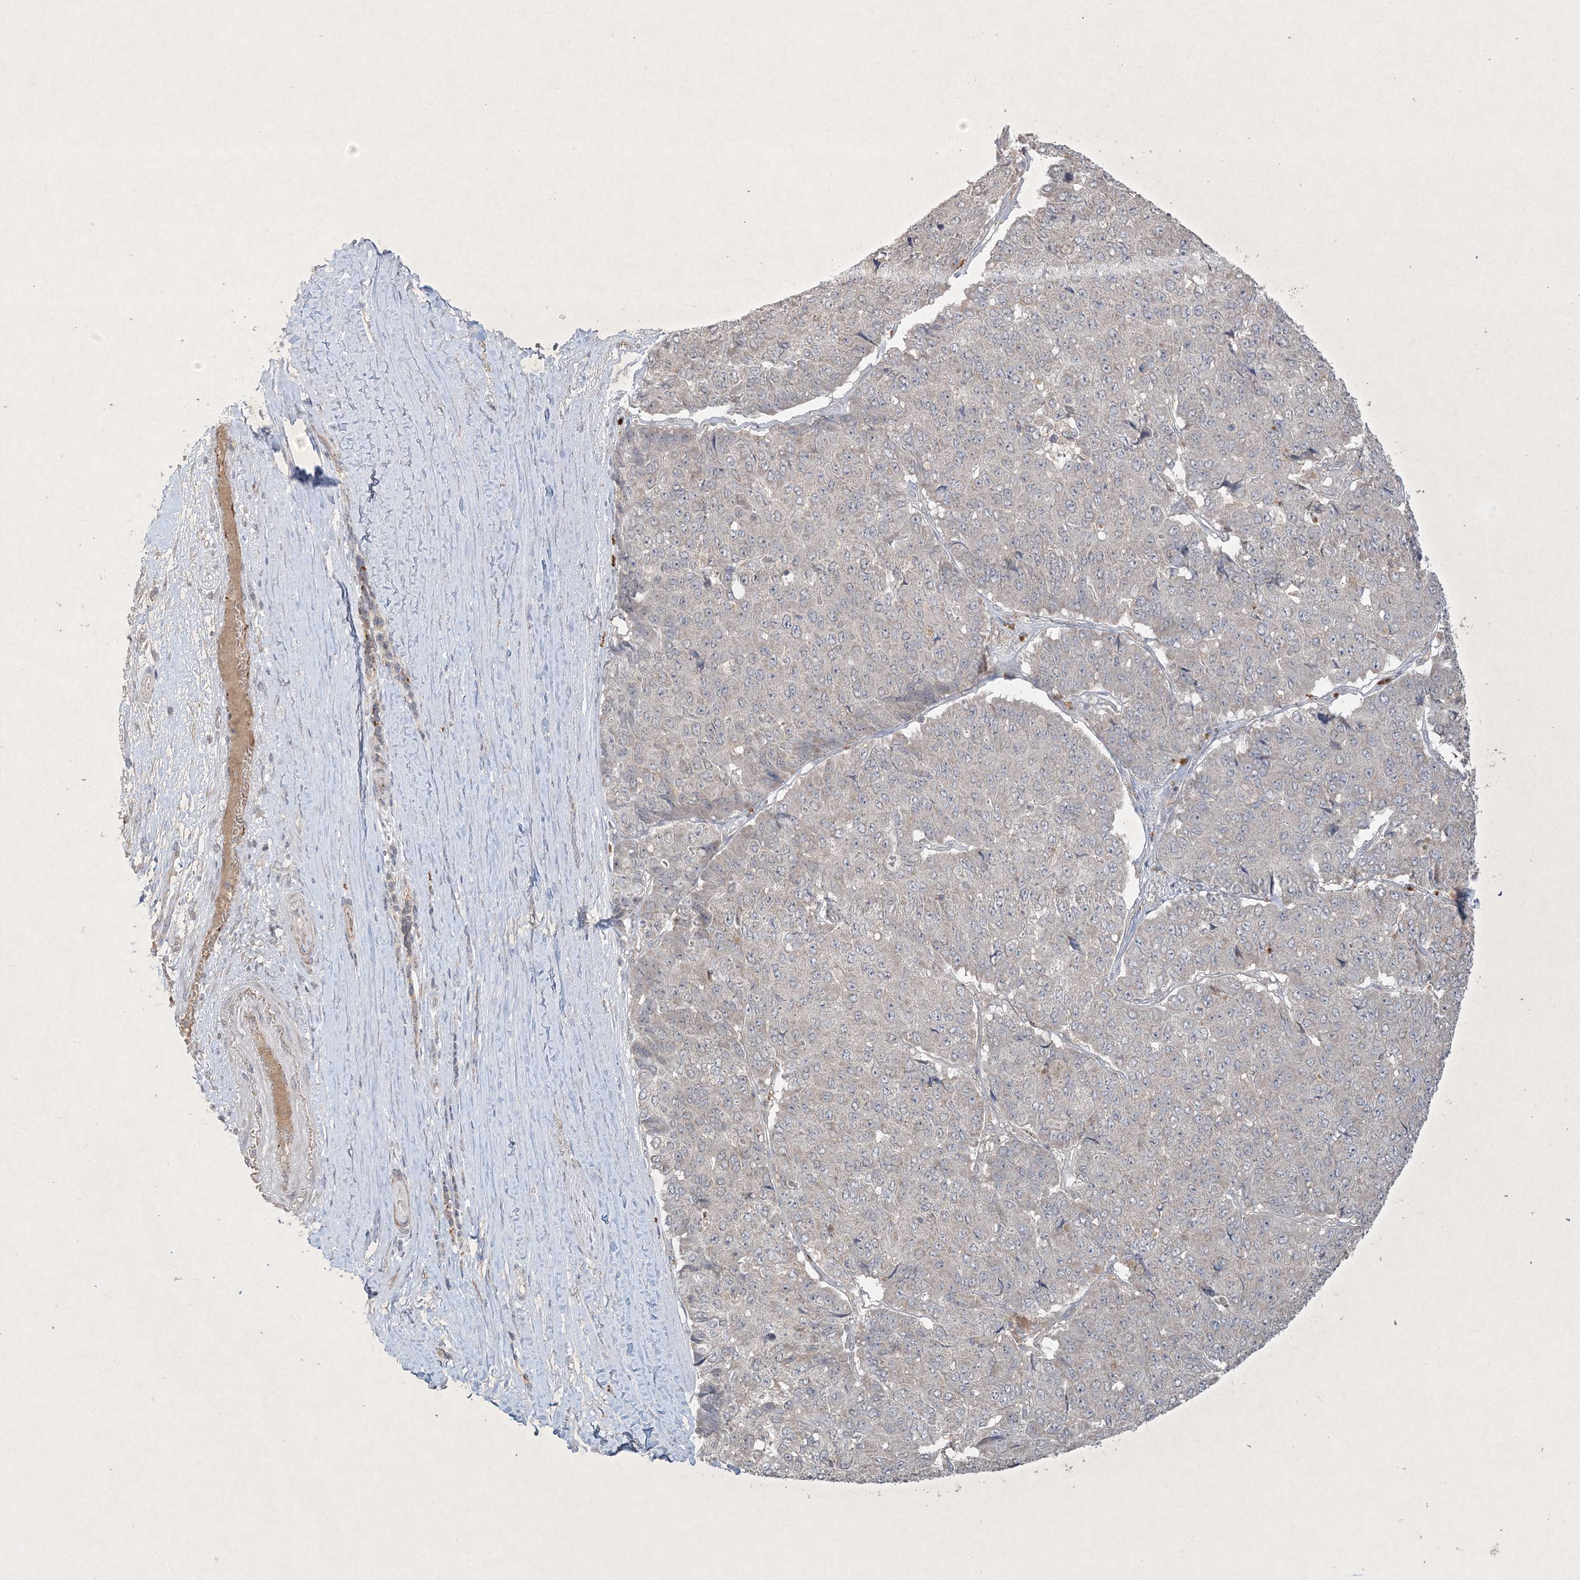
{"staining": {"intensity": "negative", "quantity": "none", "location": "none"}, "tissue": "pancreatic cancer", "cell_type": "Tumor cells", "image_type": "cancer", "snomed": [{"axis": "morphology", "description": "Adenocarcinoma, NOS"}, {"axis": "topography", "description": "Pancreas"}], "caption": "Tumor cells are negative for brown protein staining in pancreatic cancer.", "gene": "PRSS36", "patient": {"sex": "male", "age": 50}}